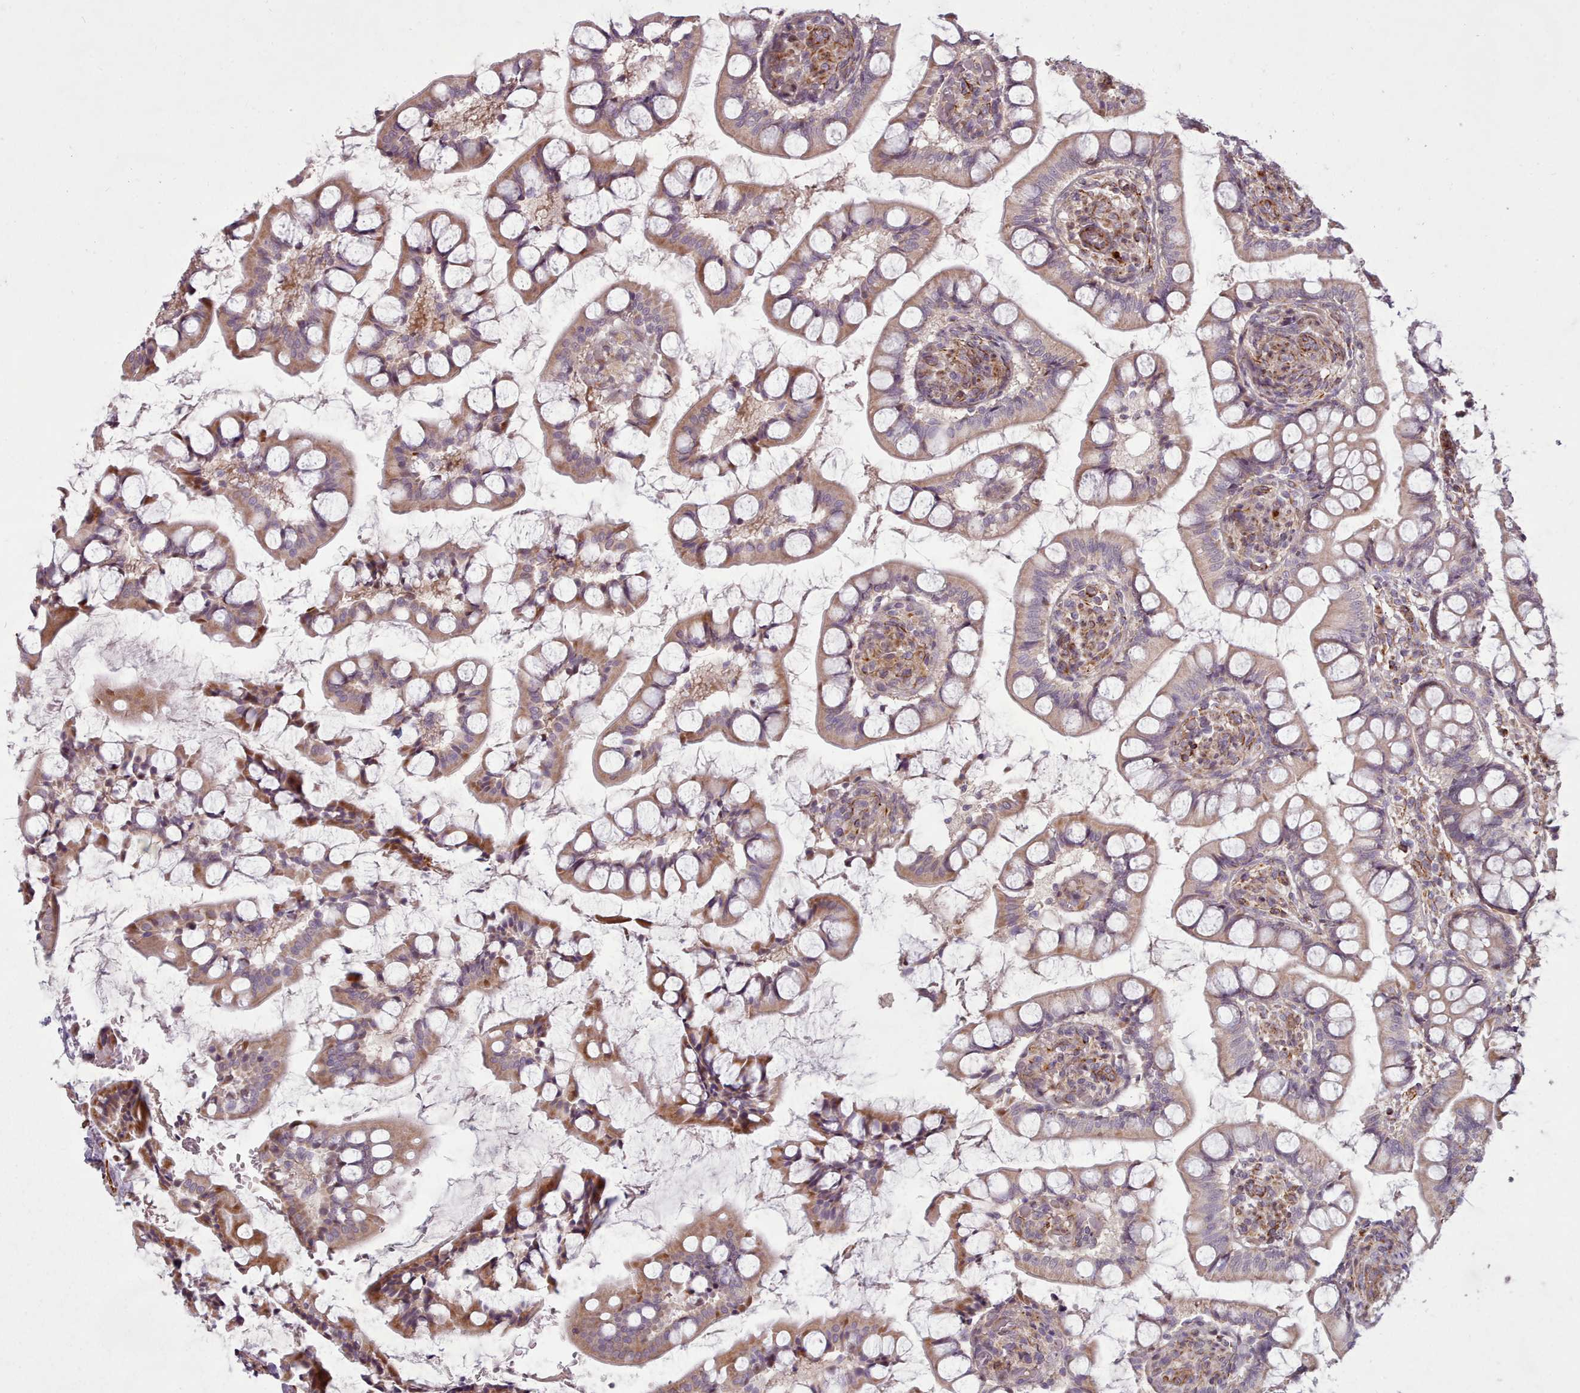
{"staining": {"intensity": "strong", "quantity": "25%-75%", "location": "cytoplasmic/membranous"}, "tissue": "small intestine", "cell_type": "Glandular cells", "image_type": "normal", "snomed": [{"axis": "morphology", "description": "Normal tissue, NOS"}, {"axis": "topography", "description": "Small intestine"}], "caption": "Immunohistochemical staining of normal small intestine displays 25%-75% levels of strong cytoplasmic/membranous protein positivity in about 25%-75% of glandular cells.", "gene": "GBGT1", "patient": {"sex": "male", "age": 52}}